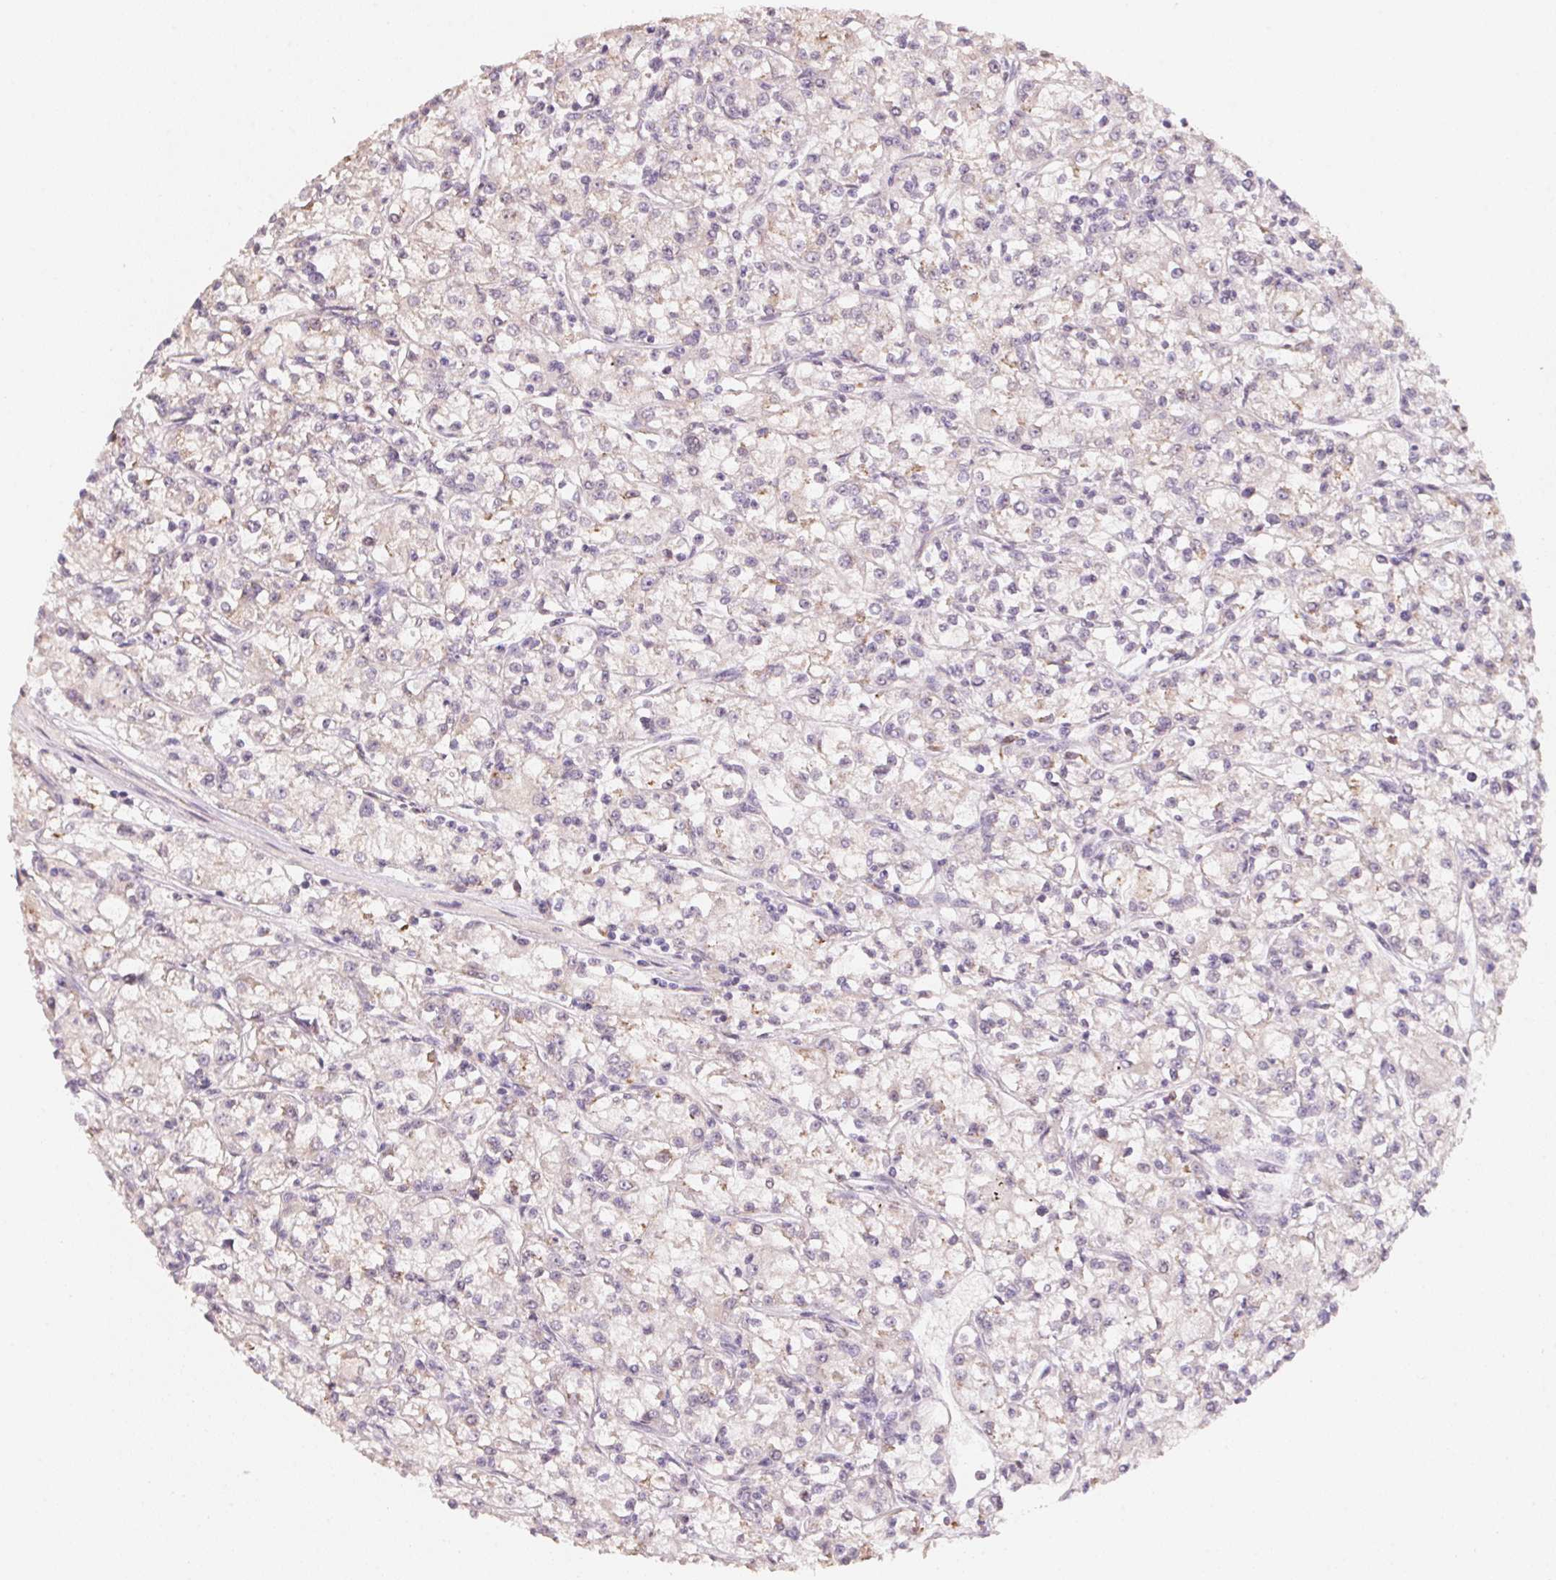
{"staining": {"intensity": "negative", "quantity": "none", "location": "none"}, "tissue": "renal cancer", "cell_type": "Tumor cells", "image_type": "cancer", "snomed": [{"axis": "morphology", "description": "Adenocarcinoma, NOS"}, {"axis": "topography", "description": "Kidney"}], "caption": "Immunohistochemistry (IHC) micrograph of renal cancer stained for a protein (brown), which reveals no expression in tumor cells. (Stains: DAB immunohistochemistry with hematoxylin counter stain, Microscopy: brightfield microscopy at high magnification).", "gene": "TREH", "patient": {"sex": "female", "age": 59}}